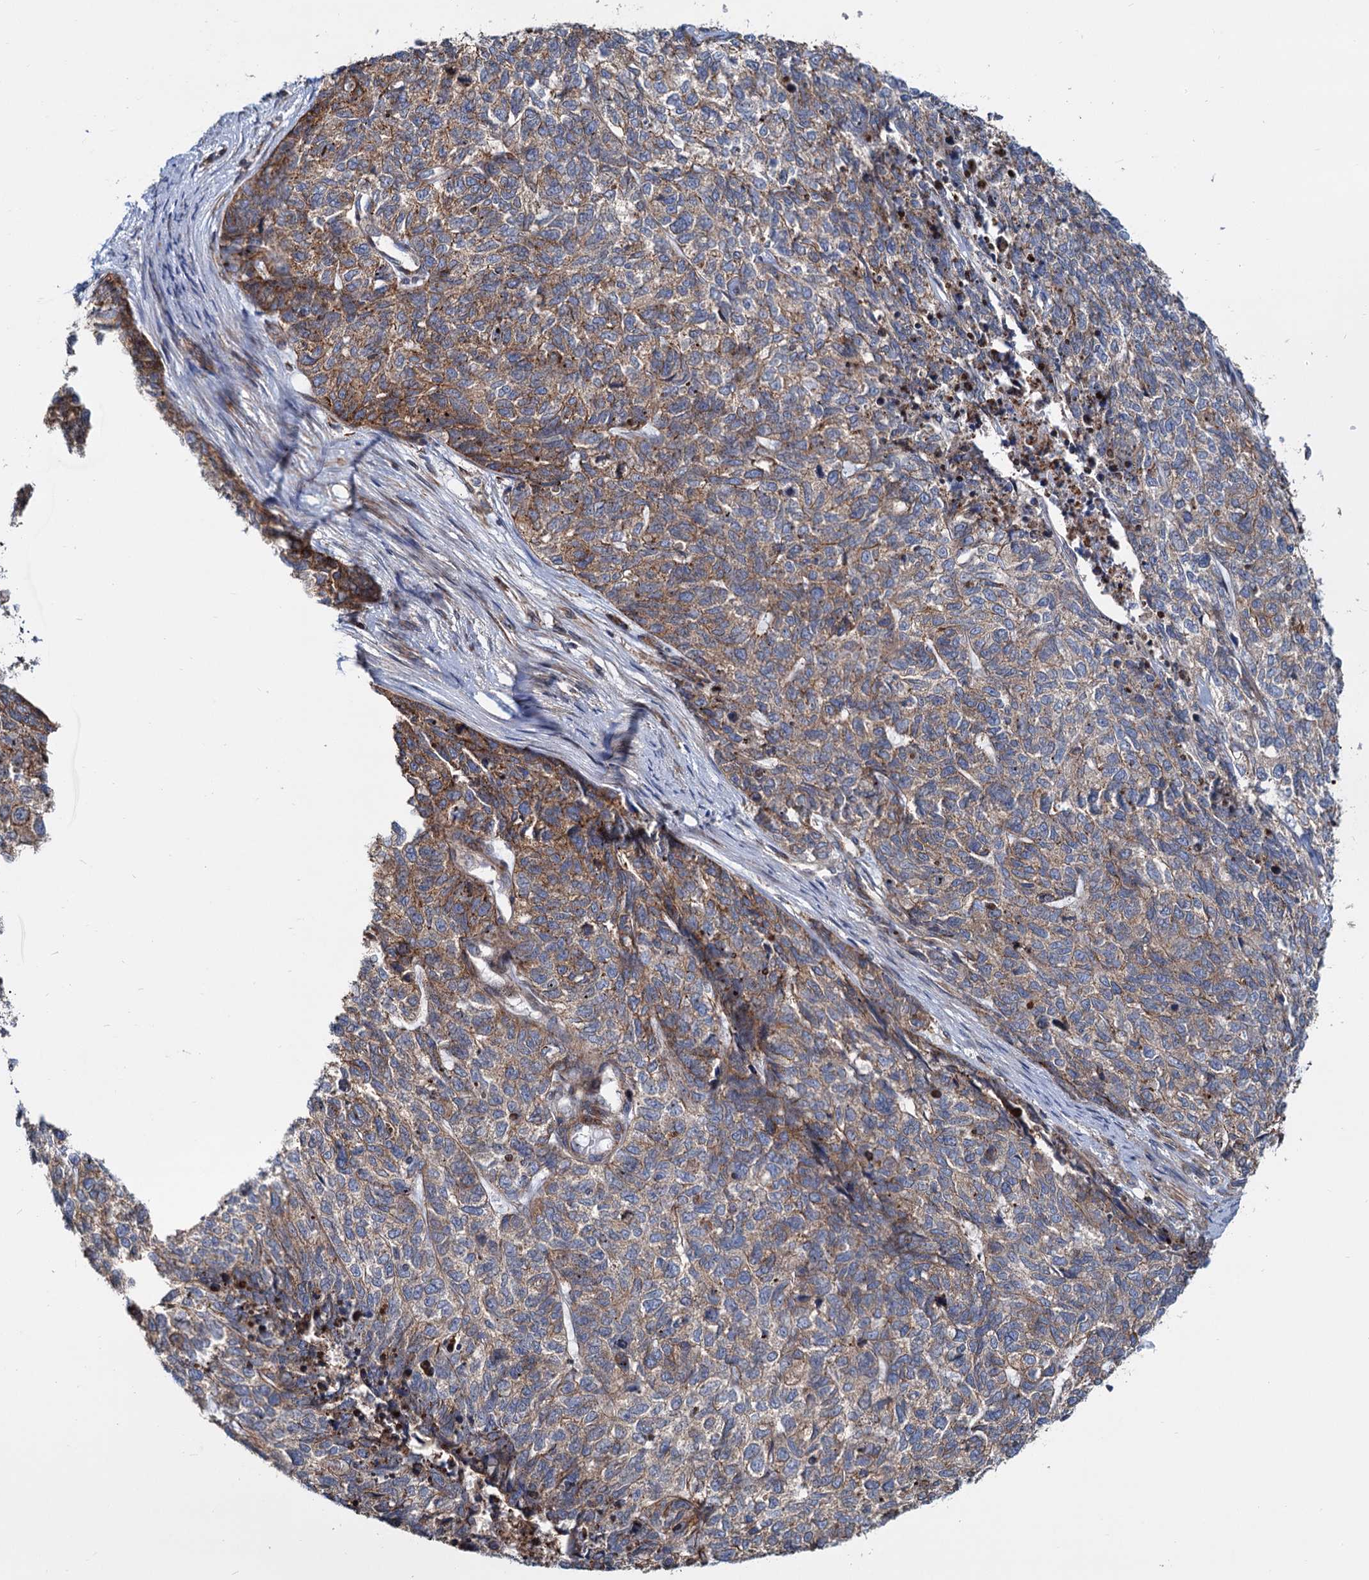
{"staining": {"intensity": "moderate", "quantity": "25%-75%", "location": "cytoplasmic/membranous"}, "tissue": "cervical cancer", "cell_type": "Tumor cells", "image_type": "cancer", "snomed": [{"axis": "morphology", "description": "Squamous cell carcinoma, NOS"}, {"axis": "topography", "description": "Cervix"}], "caption": "Brown immunohistochemical staining in human cervical cancer (squamous cell carcinoma) displays moderate cytoplasmic/membranous staining in about 25%-75% of tumor cells.", "gene": "PSEN1", "patient": {"sex": "female", "age": 63}}